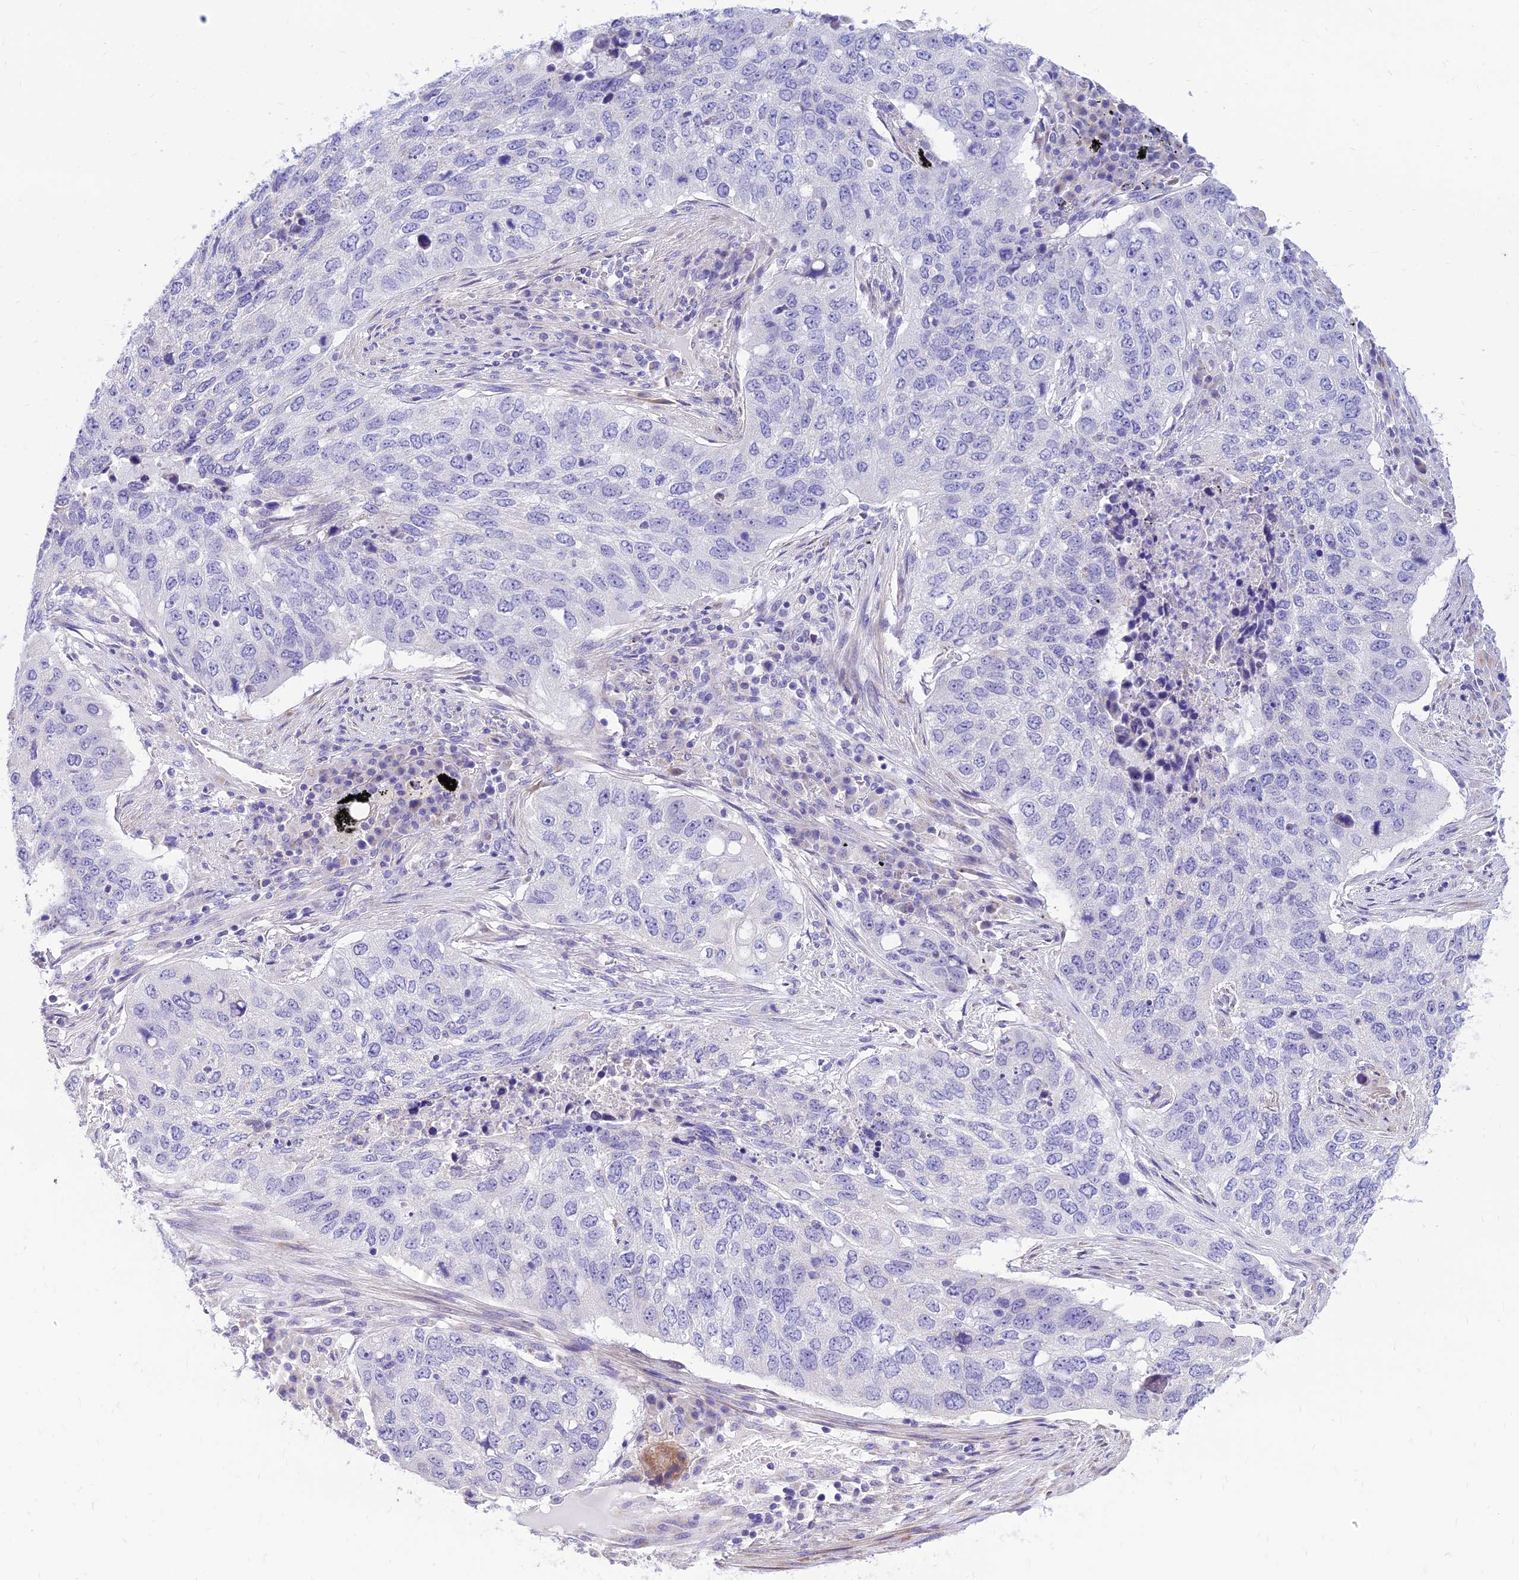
{"staining": {"intensity": "negative", "quantity": "none", "location": "none"}, "tissue": "lung cancer", "cell_type": "Tumor cells", "image_type": "cancer", "snomed": [{"axis": "morphology", "description": "Squamous cell carcinoma, NOS"}, {"axis": "topography", "description": "Lung"}], "caption": "Human lung cancer stained for a protein using immunohistochemistry (IHC) displays no positivity in tumor cells.", "gene": "FAM186B", "patient": {"sex": "female", "age": 63}}